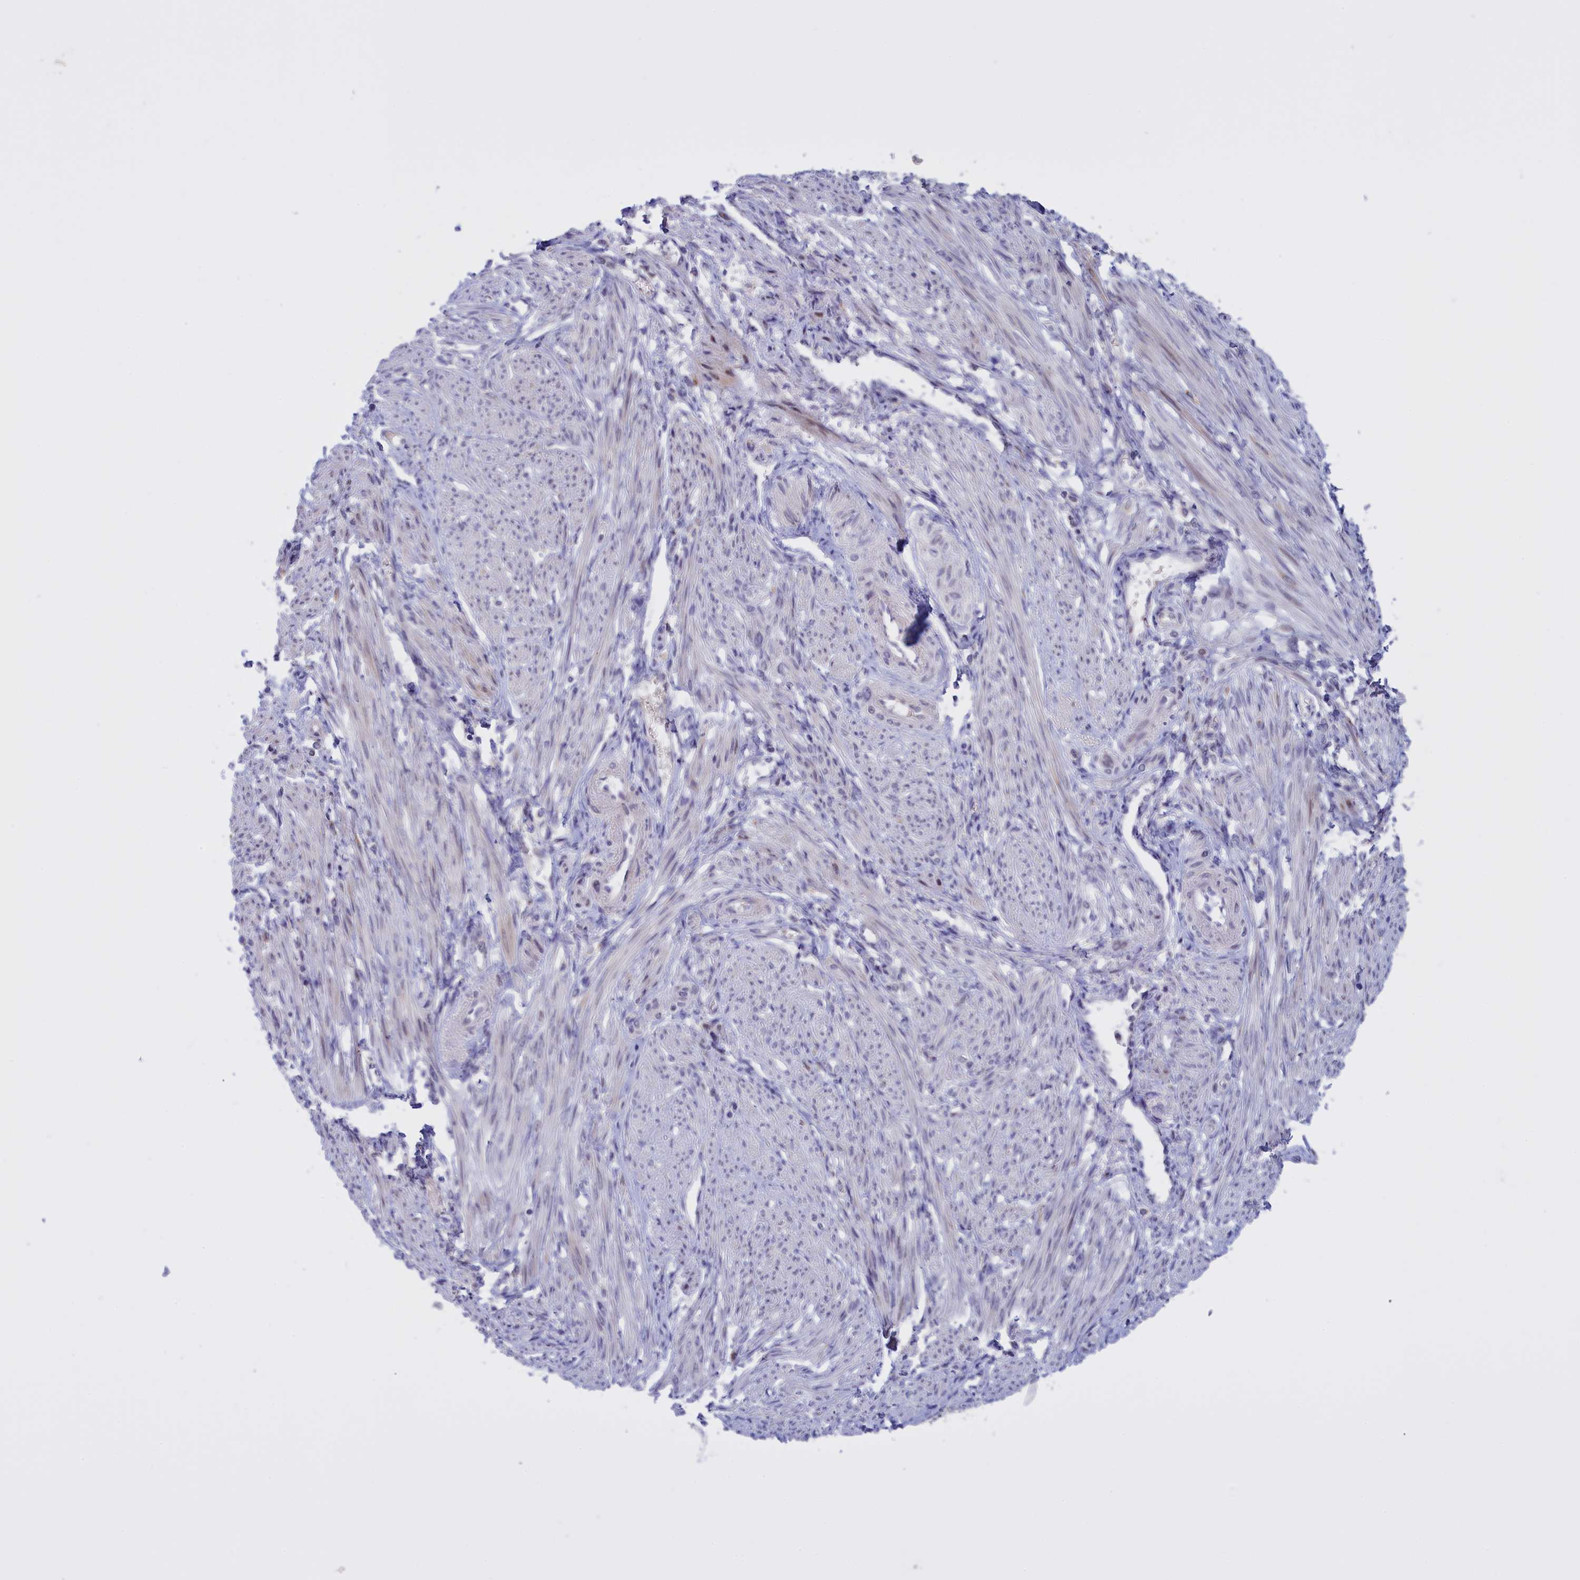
{"staining": {"intensity": "negative", "quantity": "none", "location": "none"}, "tissue": "smooth muscle", "cell_type": "Smooth muscle cells", "image_type": "normal", "snomed": [{"axis": "morphology", "description": "Normal tissue, NOS"}, {"axis": "topography", "description": "Smooth muscle"}], "caption": "DAB (3,3'-diaminobenzidine) immunohistochemical staining of unremarkable human smooth muscle shows no significant positivity in smooth muscle cells.", "gene": "FAM149B1", "patient": {"sex": "female", "age": 39}}